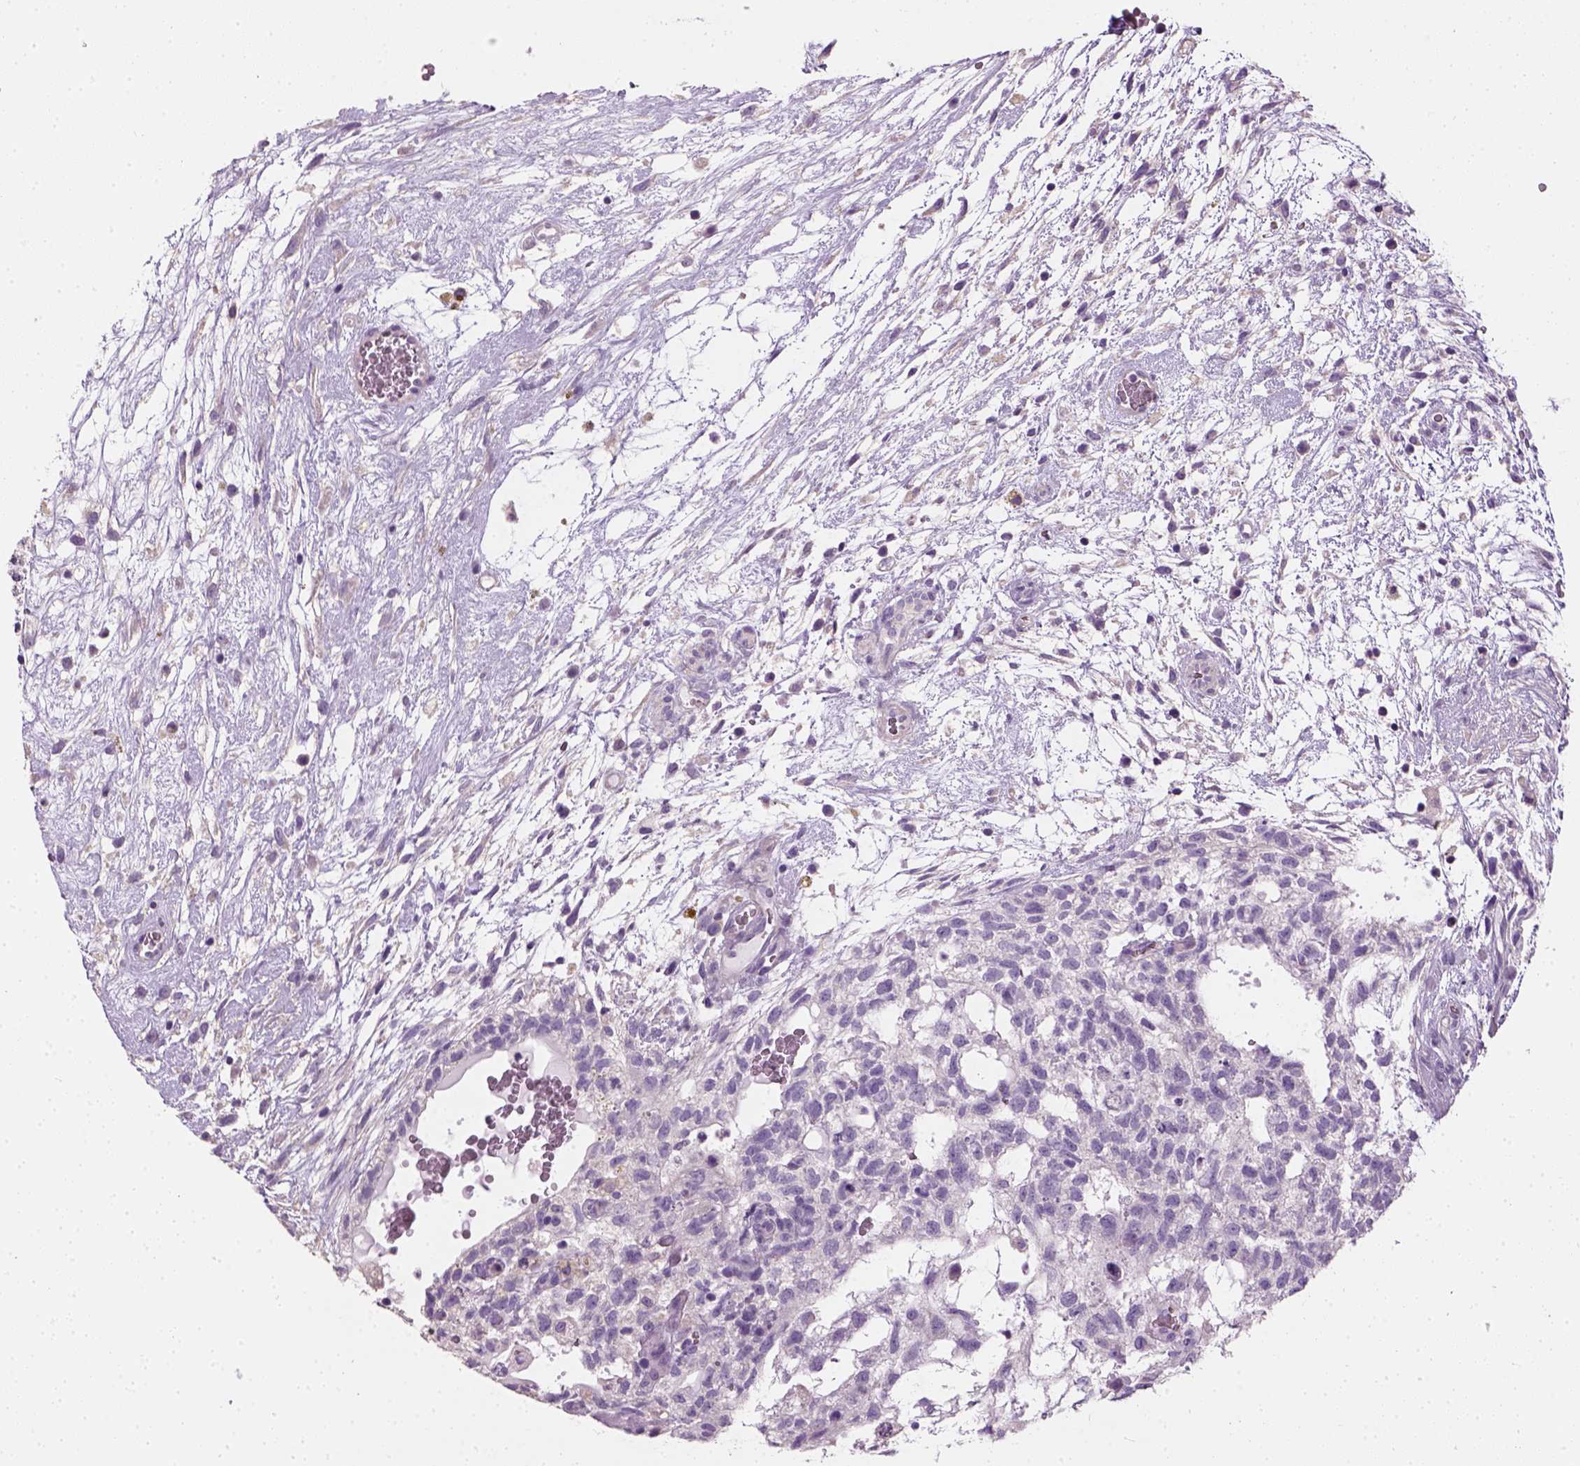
{"staining": {"intensity": "negative", "quantity": "none", "location": "none"}, "tissue": "testis cancer", "cell_type": "Tumor cells", "image_type": "cancer", "snomed": [{"axis": "morphology", "description": "Normal tissue, NOS"}, {"axis": "morphology", "description": "Carcinoma, Embryonal, NOS"}, {"axis": "topography", "description": "Testis"}], "caption": "Testis embryonal carcinoma stained for a protein using IHC reveals no positivity tumor cells.", "gene": "ELOVL3", "patient": {"sex": "male", "age": 32}}